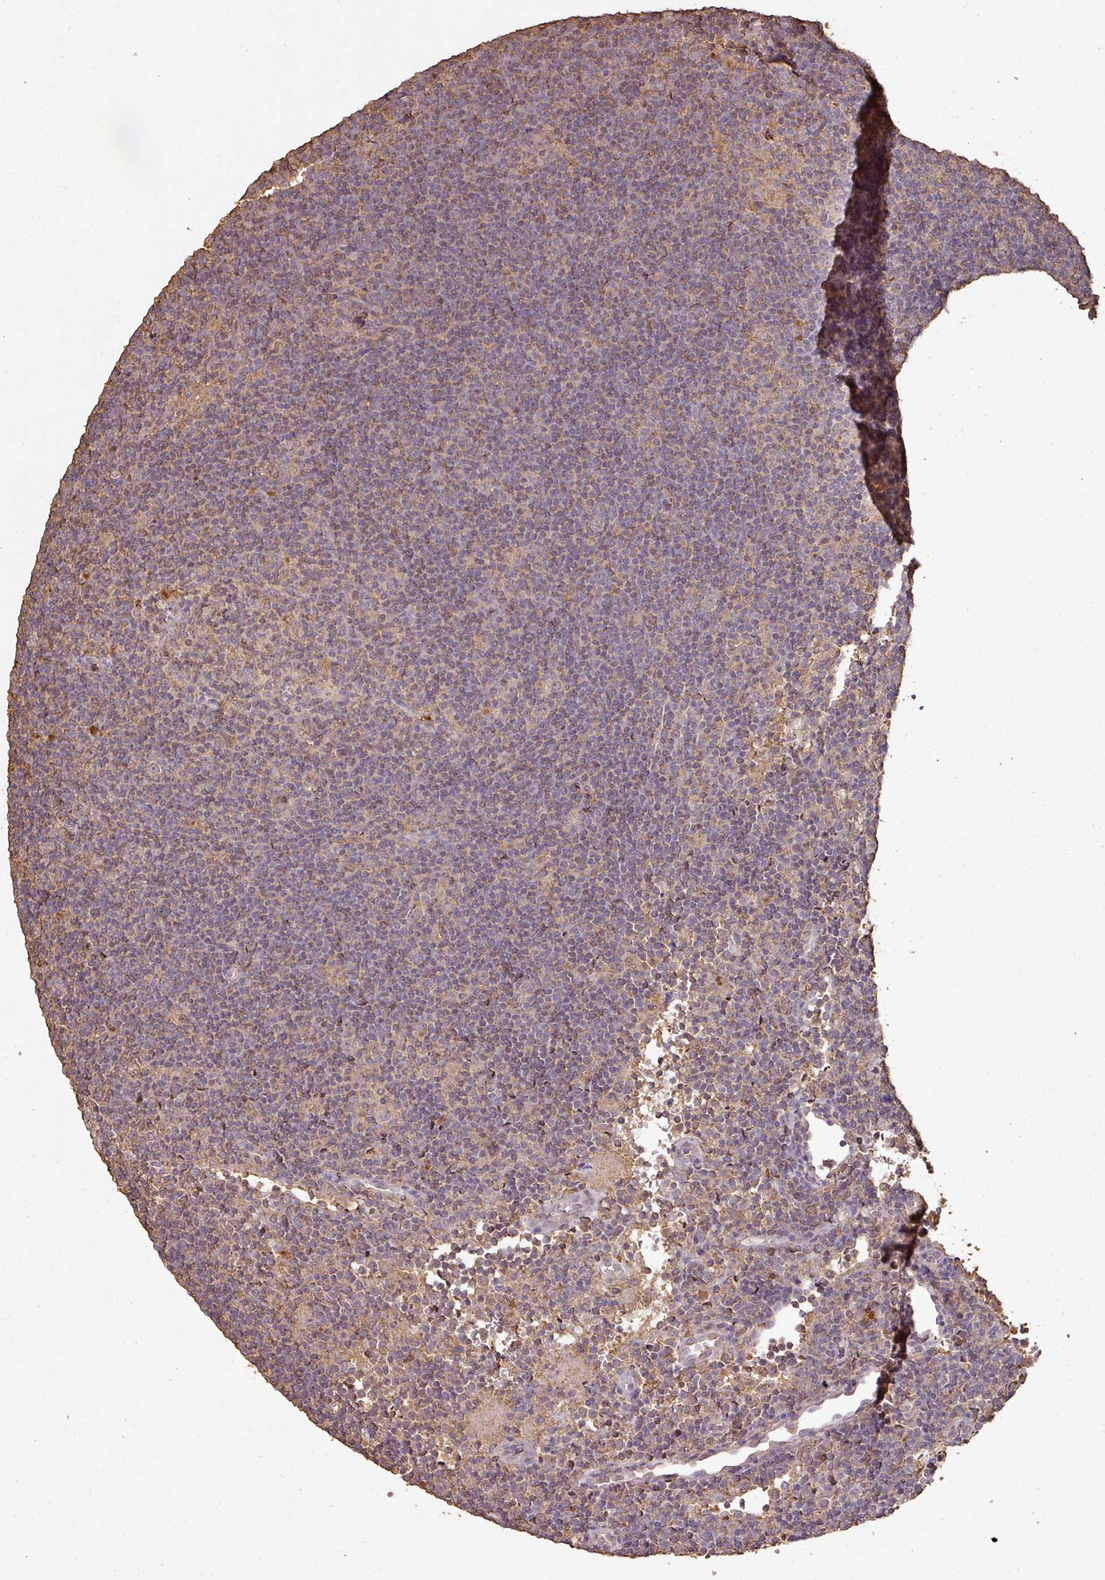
{"staining": {"intensity": "weak", "quantity": "<25%", "location": "cytoplasmic/membranous"}, "tissue": "lymphoma", "cell_type": "Tumor cells", "image_type": "cancer", "snomed": [{"axis": "morphology", "description": "Hodgkin's disease, NOS"}, {"axis": "topography", "description": "Lymph node"}], "caption": "Immunohistochemistry (IHC) of lymphoma exhibits no expression in tumor cells.", "gene": "ATAT1", "patient": {"sex": "female", "age": 57}}